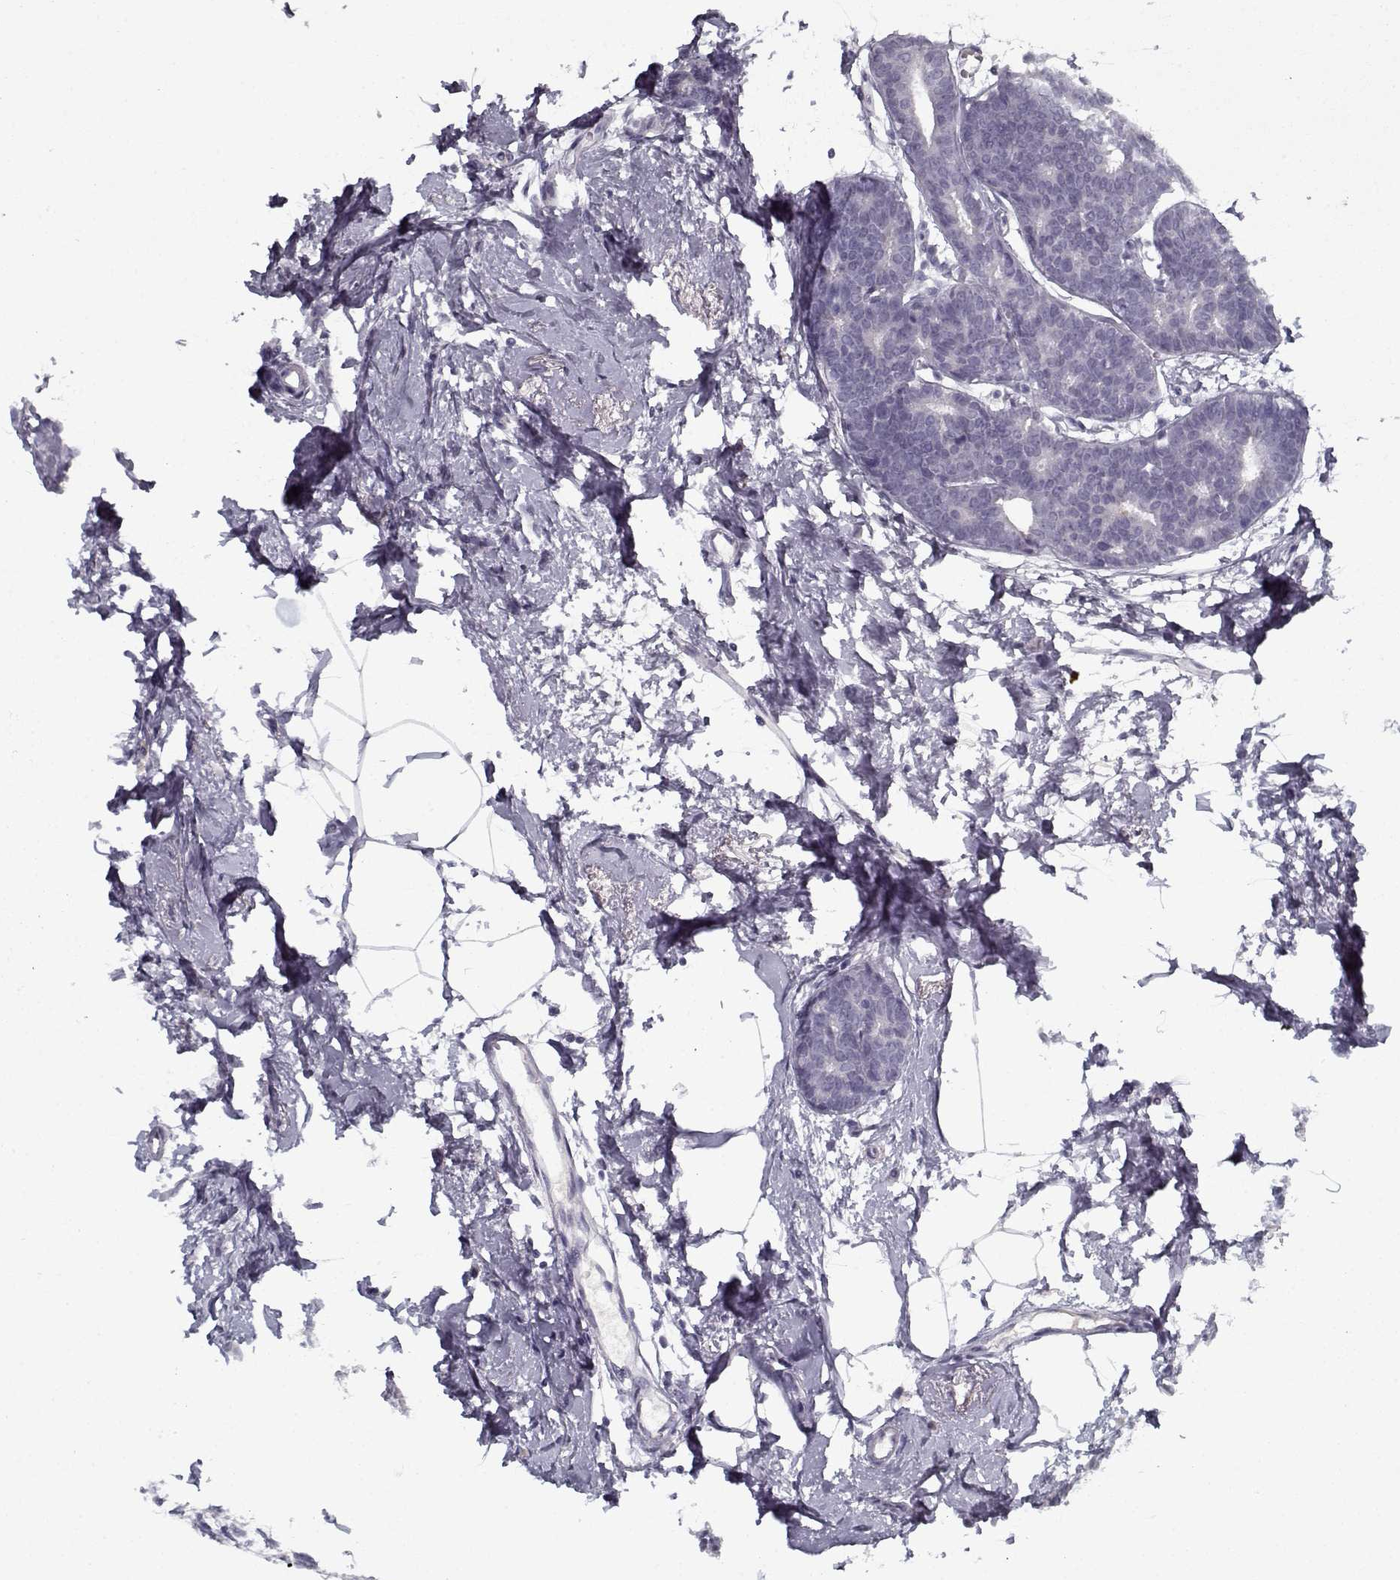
{"staining": {"intensity": "negative", "quantity": "none", "location": "none"}, "tissue": "breast cancer", "cell_type": "Tumor cells", "image_type": "cancer", "snomed": [{"axis": "morphology", "description": "Duct carcinoma"}, {"axis": "topography", "description": "Breast"}], "caption": "Tumor cells show no significant protein staining in breast intraductal carcinoma.", "gene": "SPACA9", "patient": {"sex": "female", "age": 40}}